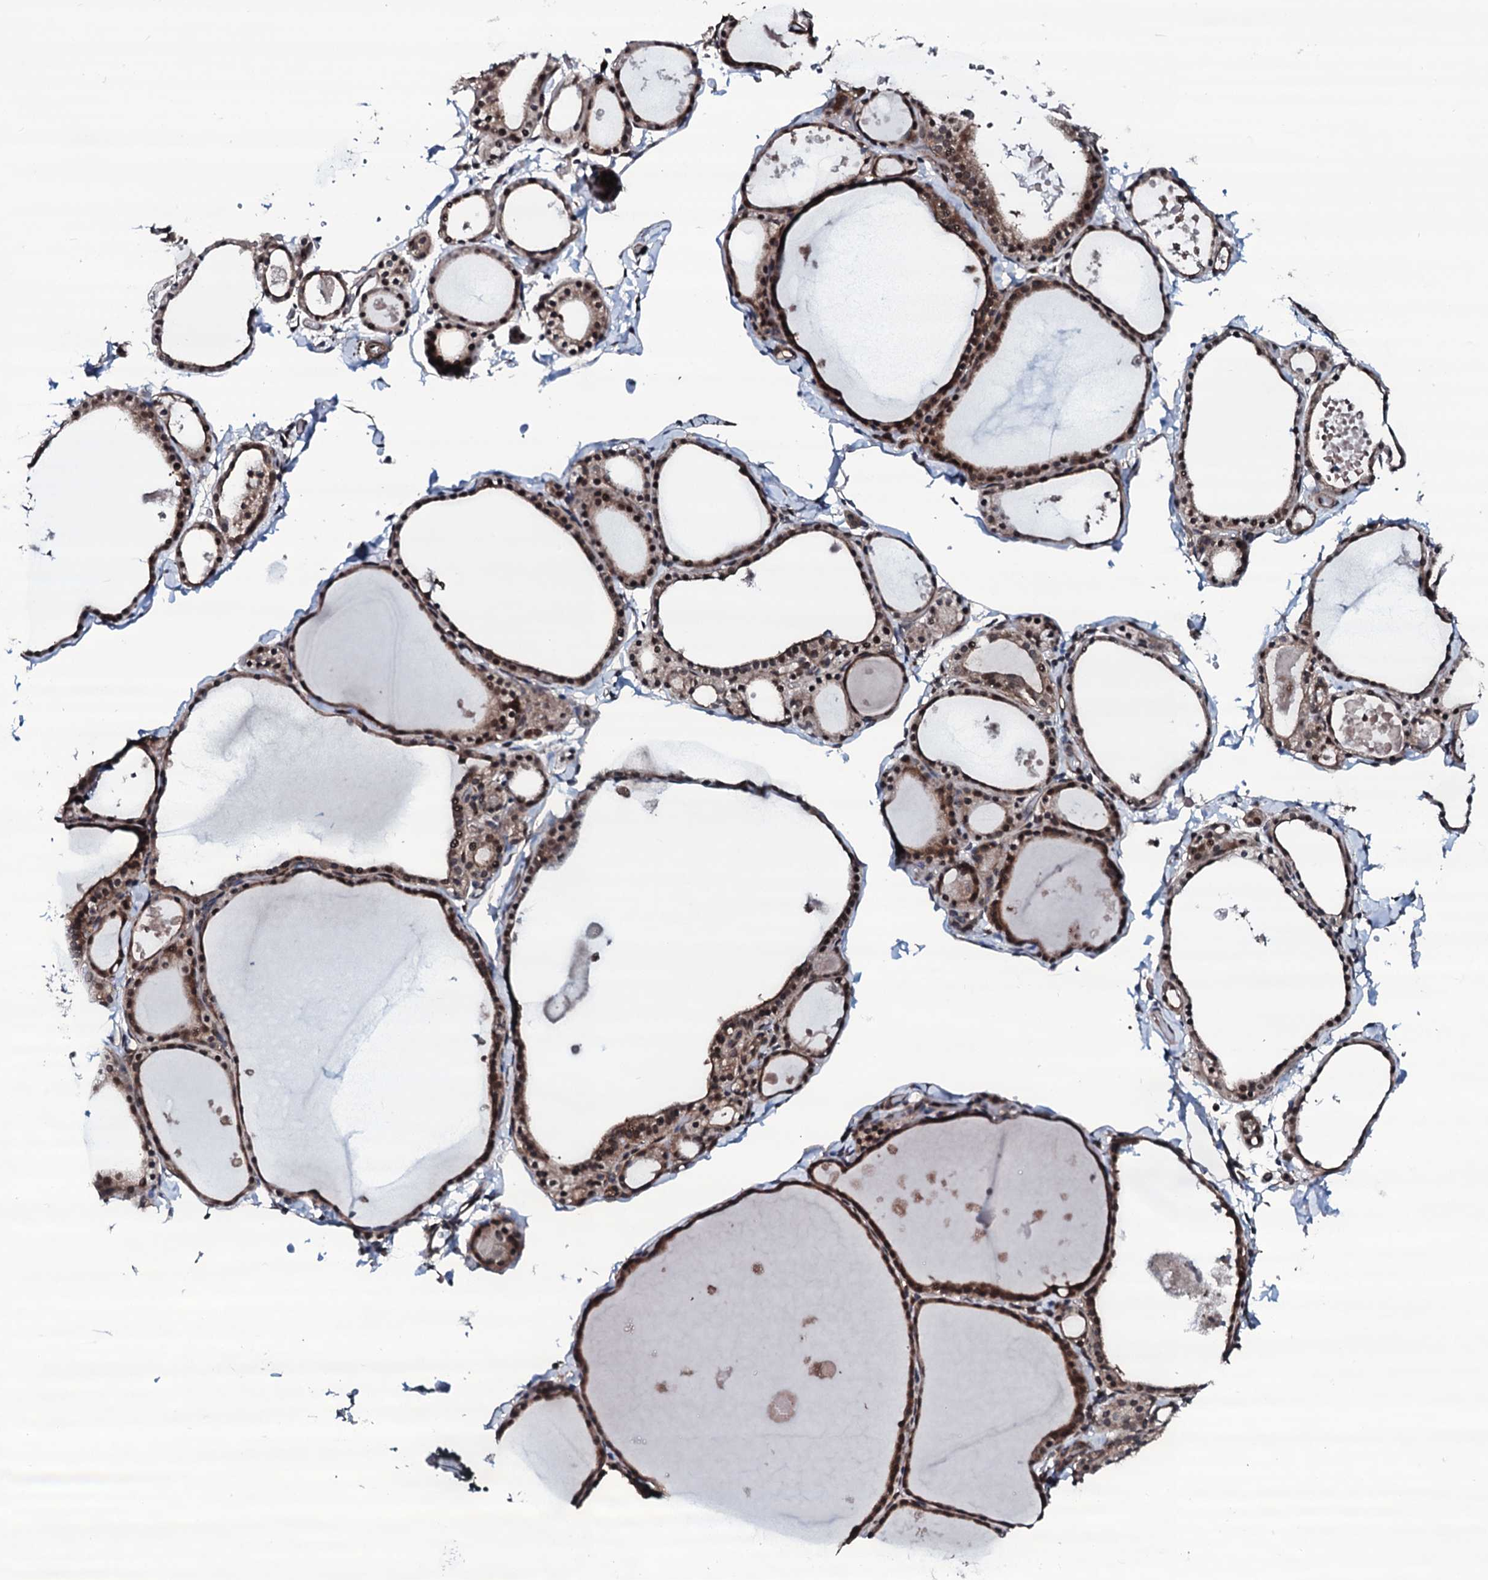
{"staining": {"intensity": "moderate", "quantity": ">75%", "location": "cytoplasmic/membranous,nuclear"}, "tissue": "thyroid gland", "cell_type": "Glandular cells", "image_type": "normal", "snomed": [{"axis": "morphology", "description": "Normal tissue, NOS"}, {"axis": "topography", "description": "Thyroid gland"}], "caption": "Immunohistochemistry (IHC) (DAB) staining of normal thyroid gland demonstrates moderate cytoplasmic/membranous,nuclear protein staining in approximately >75% of glandular cells. (brown staining indicates protein expression, while blue staining denotes nuclei).", "gene": "OGFOD2", "patient": {"sex": "male", "age": 56}}